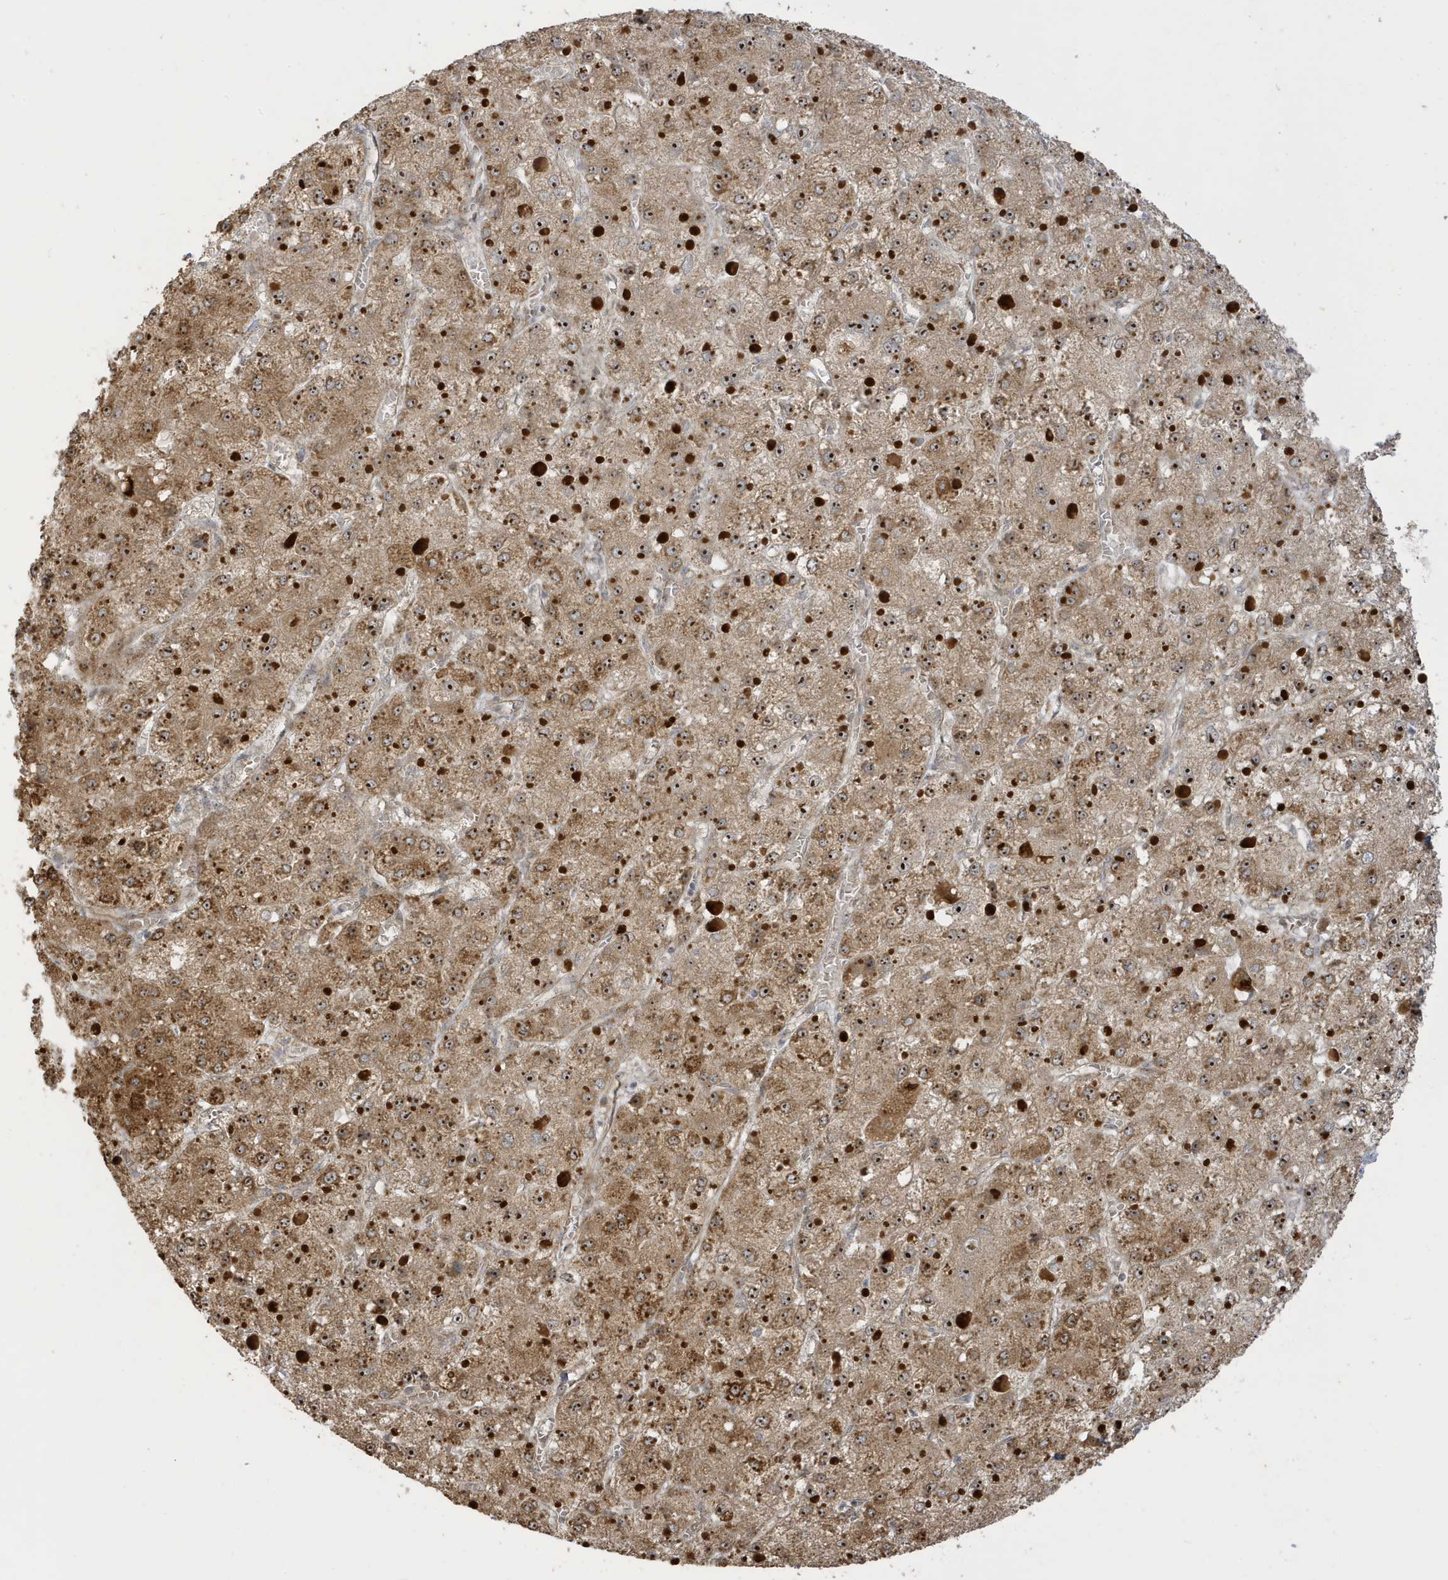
{"staining": {"intensity": "moderate", "quantity": ">75%", "location": "cytoplasmic/membranous"}, "tissue": "liver cancer", "cell_type": "Tumor cells", "image_type": "cancer", "snomed": [{"axis": "morphology", "description": "Carcinoma, Hepatocellular, NOS"}, {"axis": "topography", "description": "Liver"}], "caption": "An immunohistochemistry (IHC) photomicrograph of tumor tissue is shown. Protein staining in brown highlights moderate cytoplasmic/membranous positivity in liver hepatocellular carcinoma within tumor cells.", "gene": "ECM2", "patient": {"sex": "female", "age": 73}}